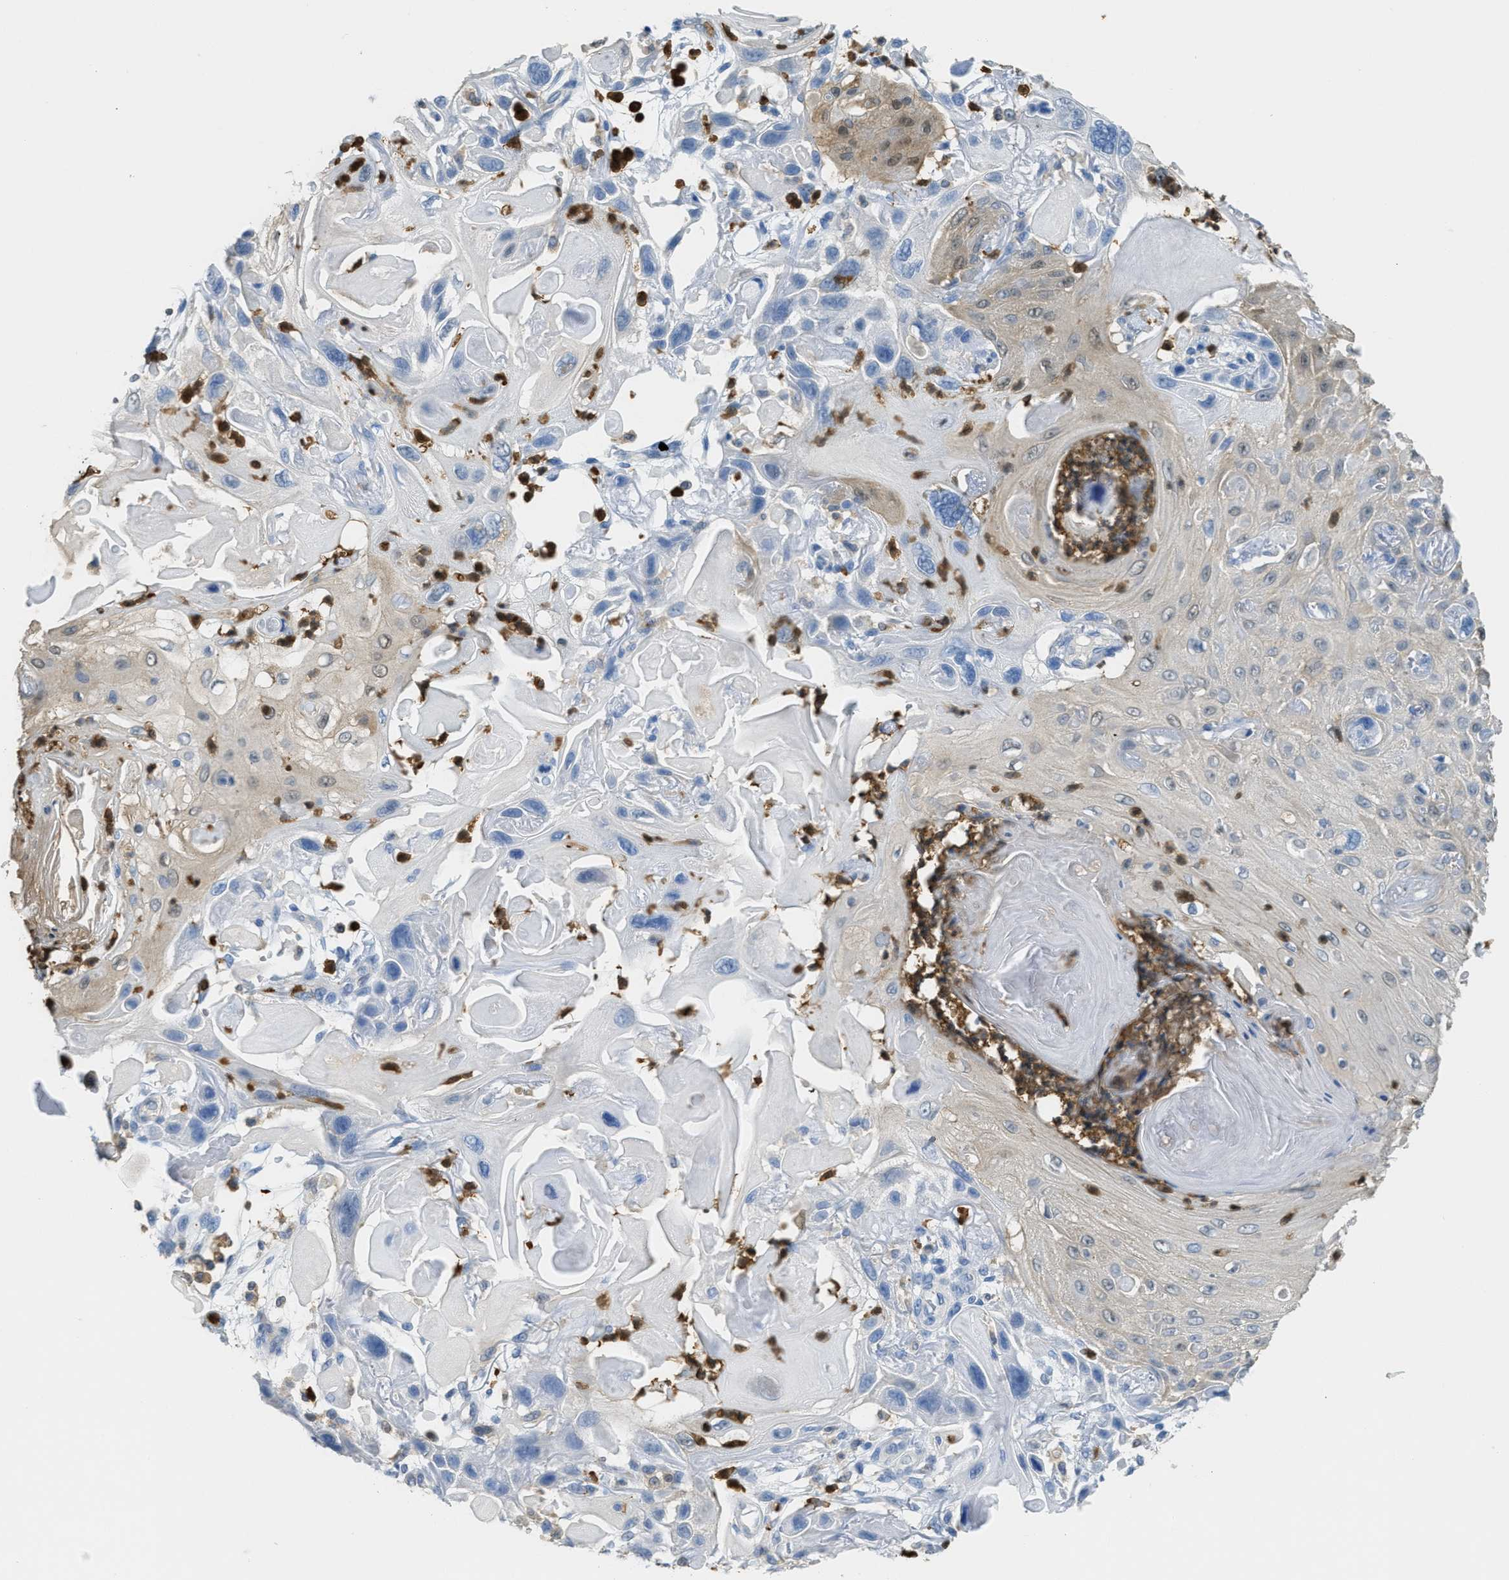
{"staining": {"intensity": "weak", "quantity": "<25%", "location": "cytoplasmic/membranous"}, "tissue": "skin cancer", "cell_type": "Tumor cells", "image_type": "cancer", "snomed": [{"axis": "morphology", "description": "Squamous cell carcinoma, NOS"}, {"axis": "topography", "description": "Skin"}], "caption": "Image shows no protein positivity in tumor cells of squamous cell carcinoma (skin) tissue.", "gene": "SERPINB1", "patient": {"sex": "female", "age": 77}}